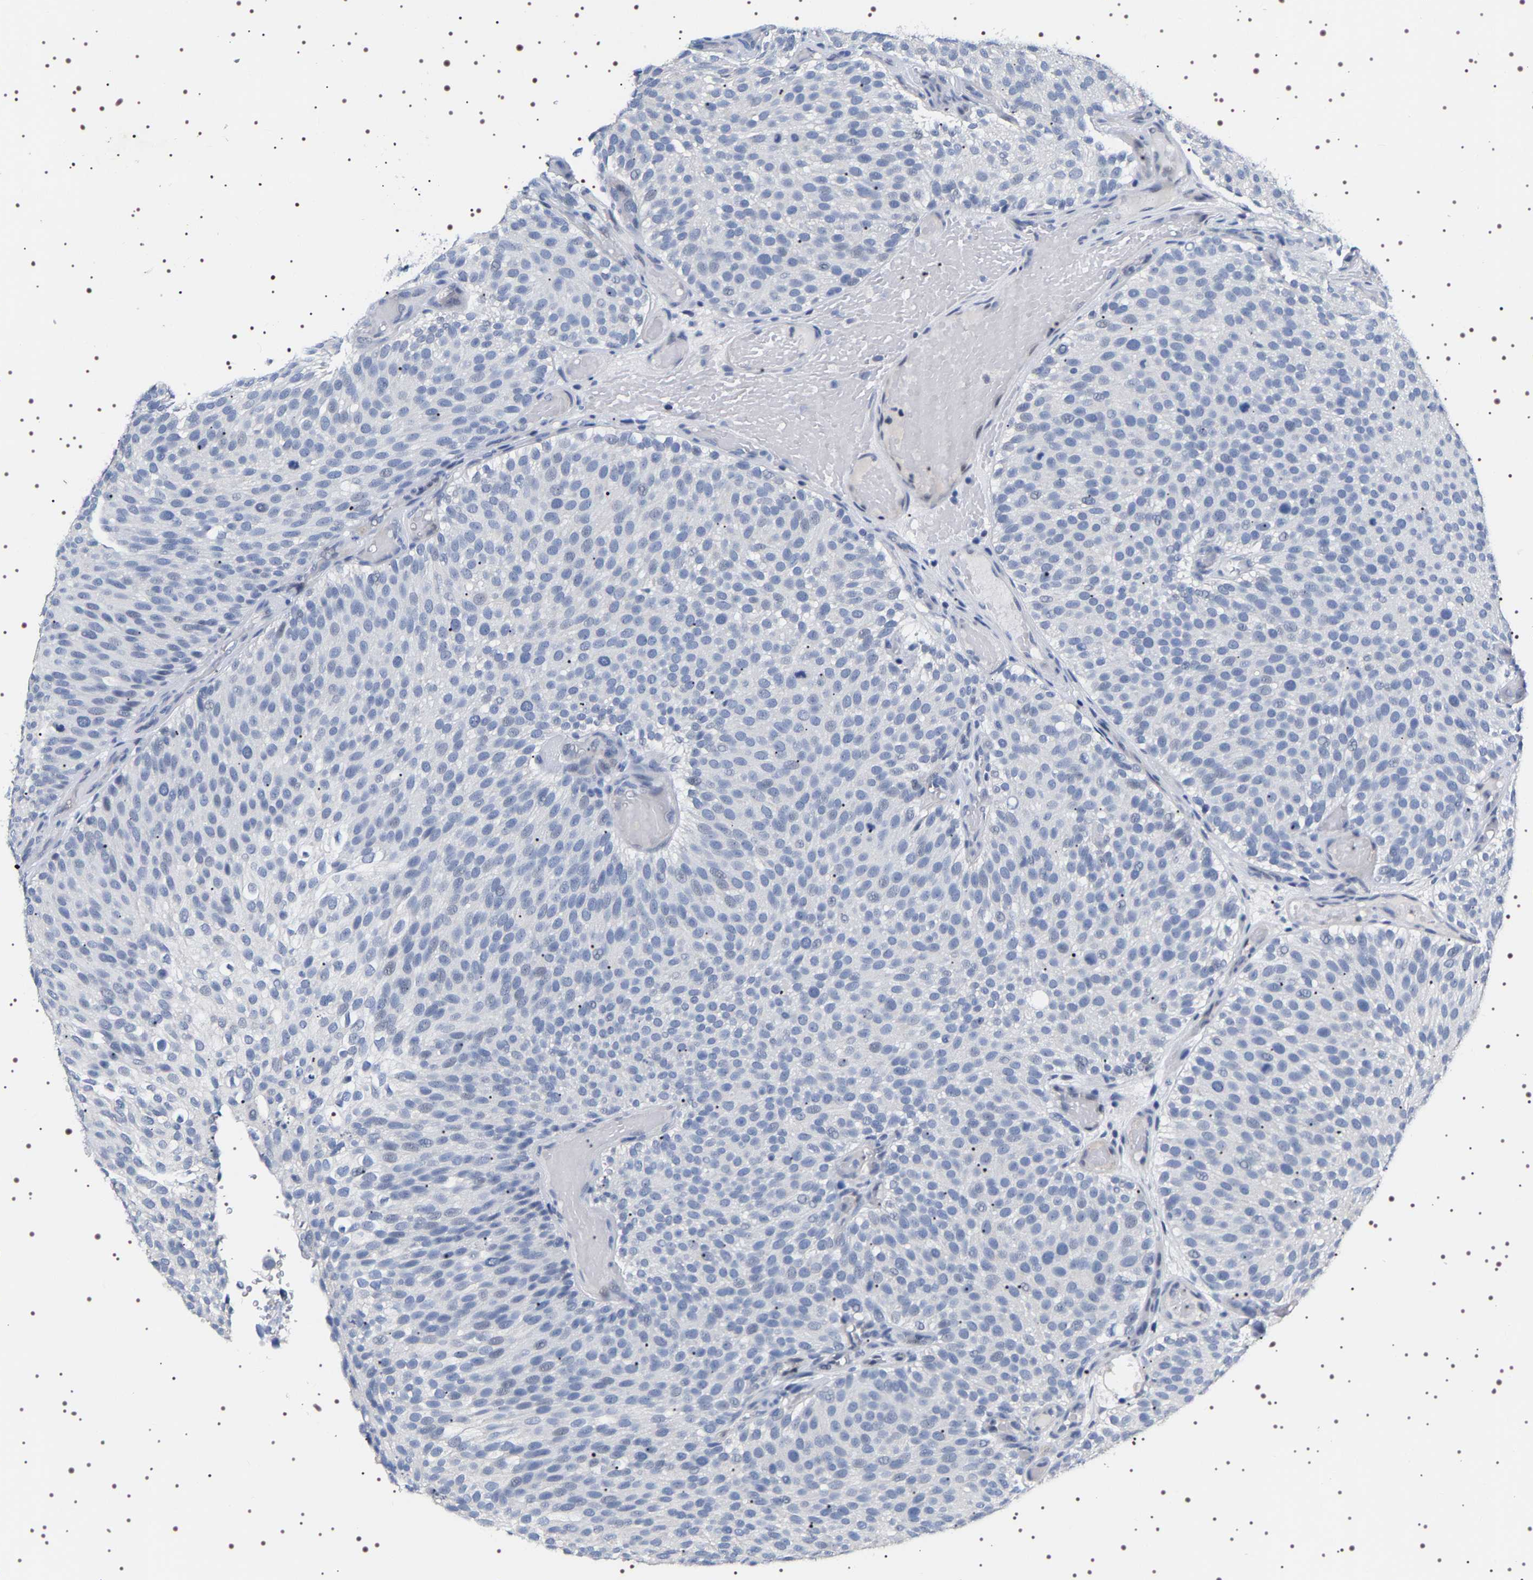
{"staining": {"intensity": "negative", "quantity": "none", "location": "none"}, "tissue": "urothelial cancer", "cell_type": "Tumor cells", "image_type": "cancer", "snomed": [{"axis": "morphology", "description": "Urothelial carcinoma, Low grade"}, {"axis": "topography", "description": "Urinary bladder"}], "caption": "Immunohistochemical staining of human low-grade urothelial carcinoma displays no significant staining in tumor cells.", "gene": "UBQLN3", "patient": {"sex": "male", "age": 78}}